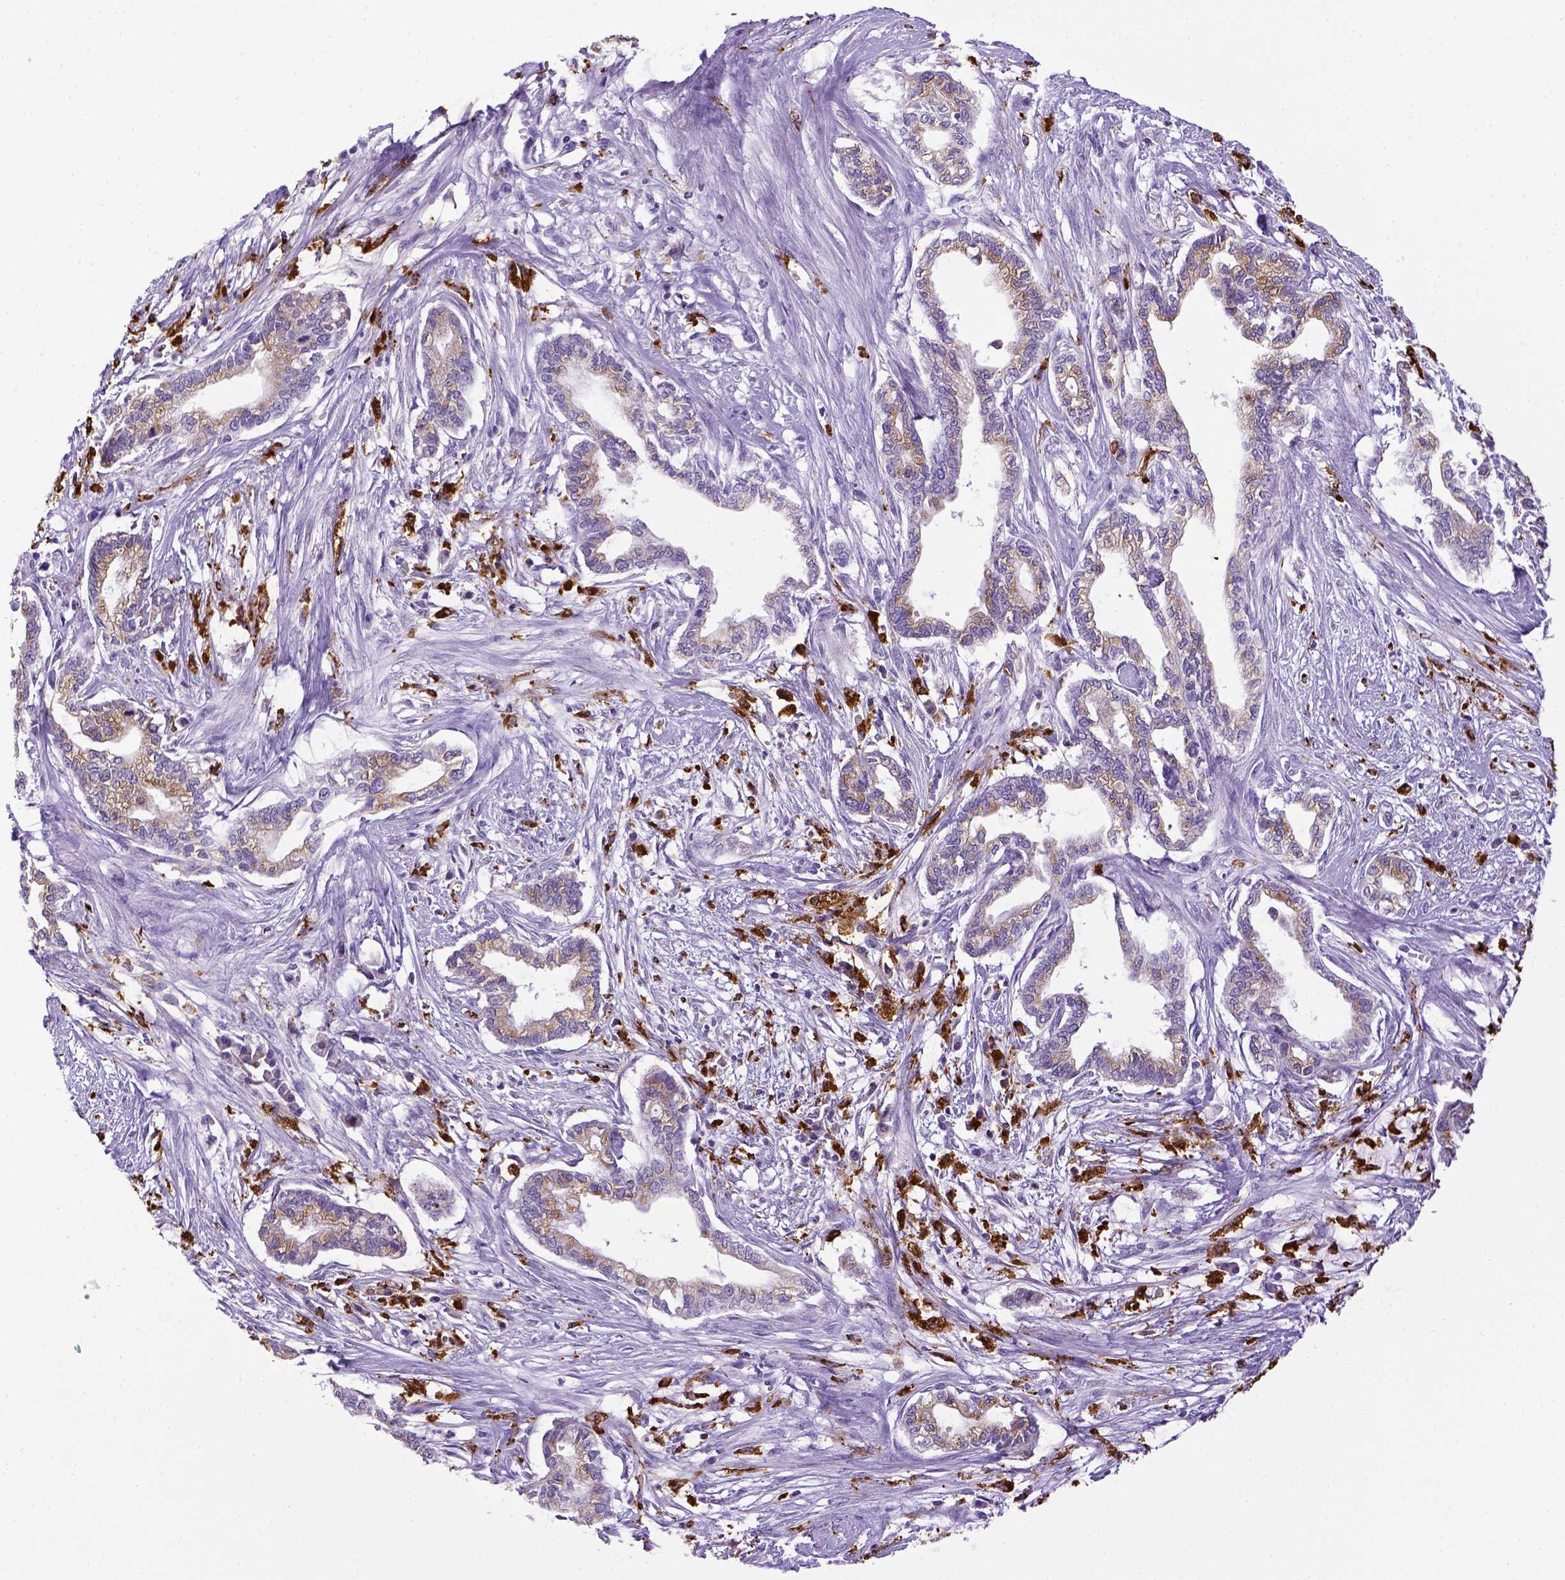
{"staining": {"intensity": "negative", "quantity": "none", "location": "none"}, "tissue": "cervical cancer", "cell_type": "Tumor cells", "image_type": "cancer", "snomed": [{"axis": "morphology", "description": "Adenocarcinoma, NOS"}, {"axis": "topography", "description": "Cervix"}], "caption": "Human cervical cancer (adenocarcinoma) stained for a protein using immunohistochemistry displays no positivity in tumor cells.", "gene": "CD68", "patient": {"sex": "female", "age": 62}}